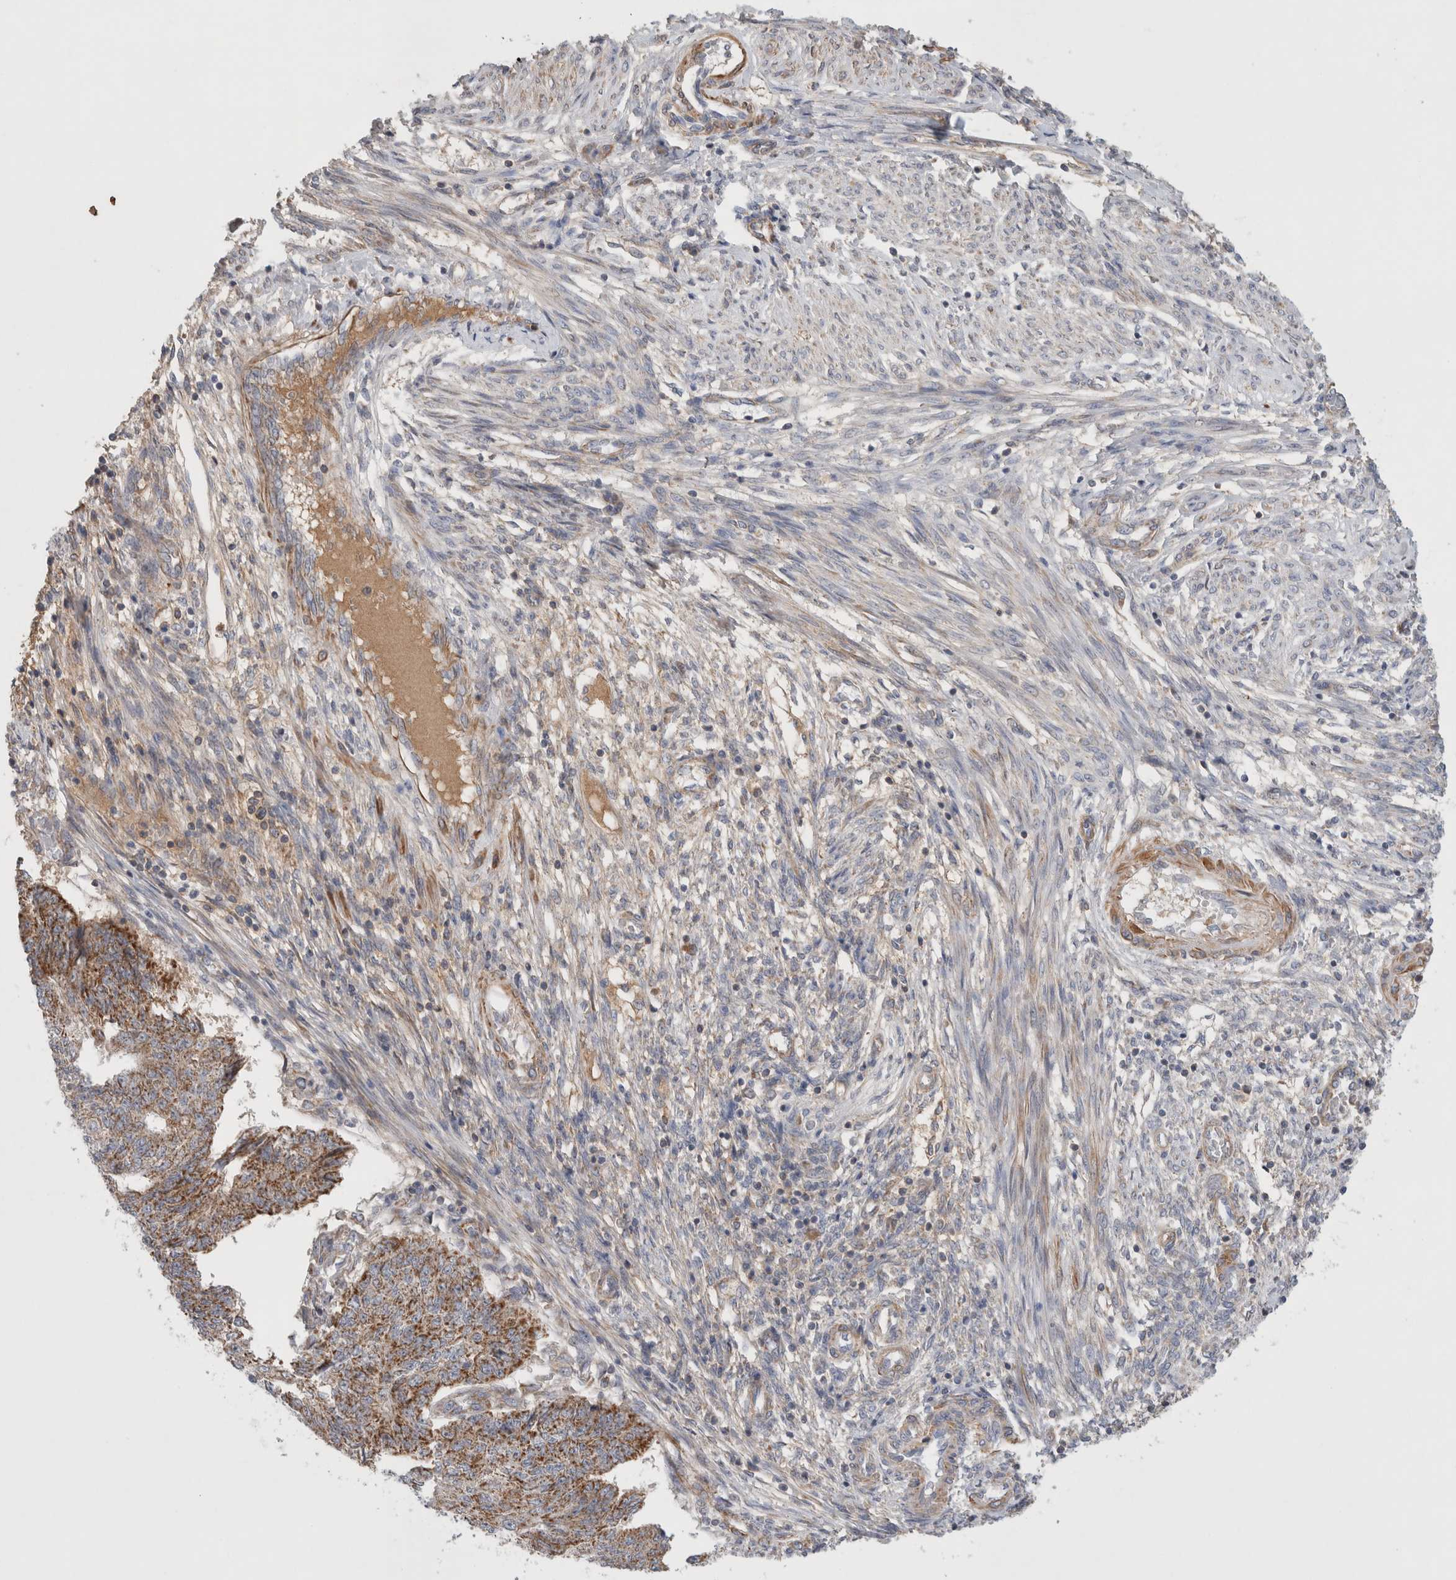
{"staining": {"intensity": "moderate", "quantity": ">75%", "location": "cytoplasmic/membranous"}, "tissue": "endometrial cancer", "cell_type": "Tumor cells", "image_type": "cancer", "snomed": [{"axis": "morphology", "description": "Adenocarcinoma, NOS"}, {"axis": "topography", "description": "Endometrium"}], "caption": "This image shows immunohistochemistry staining of human endometrial adenocarcinoma, with medium moderate cytoplasmic/membranous staining in approximately >75% of tumor cells.", "gene": "MRPS28", "patient": {"sex": "female", "age": 32}}